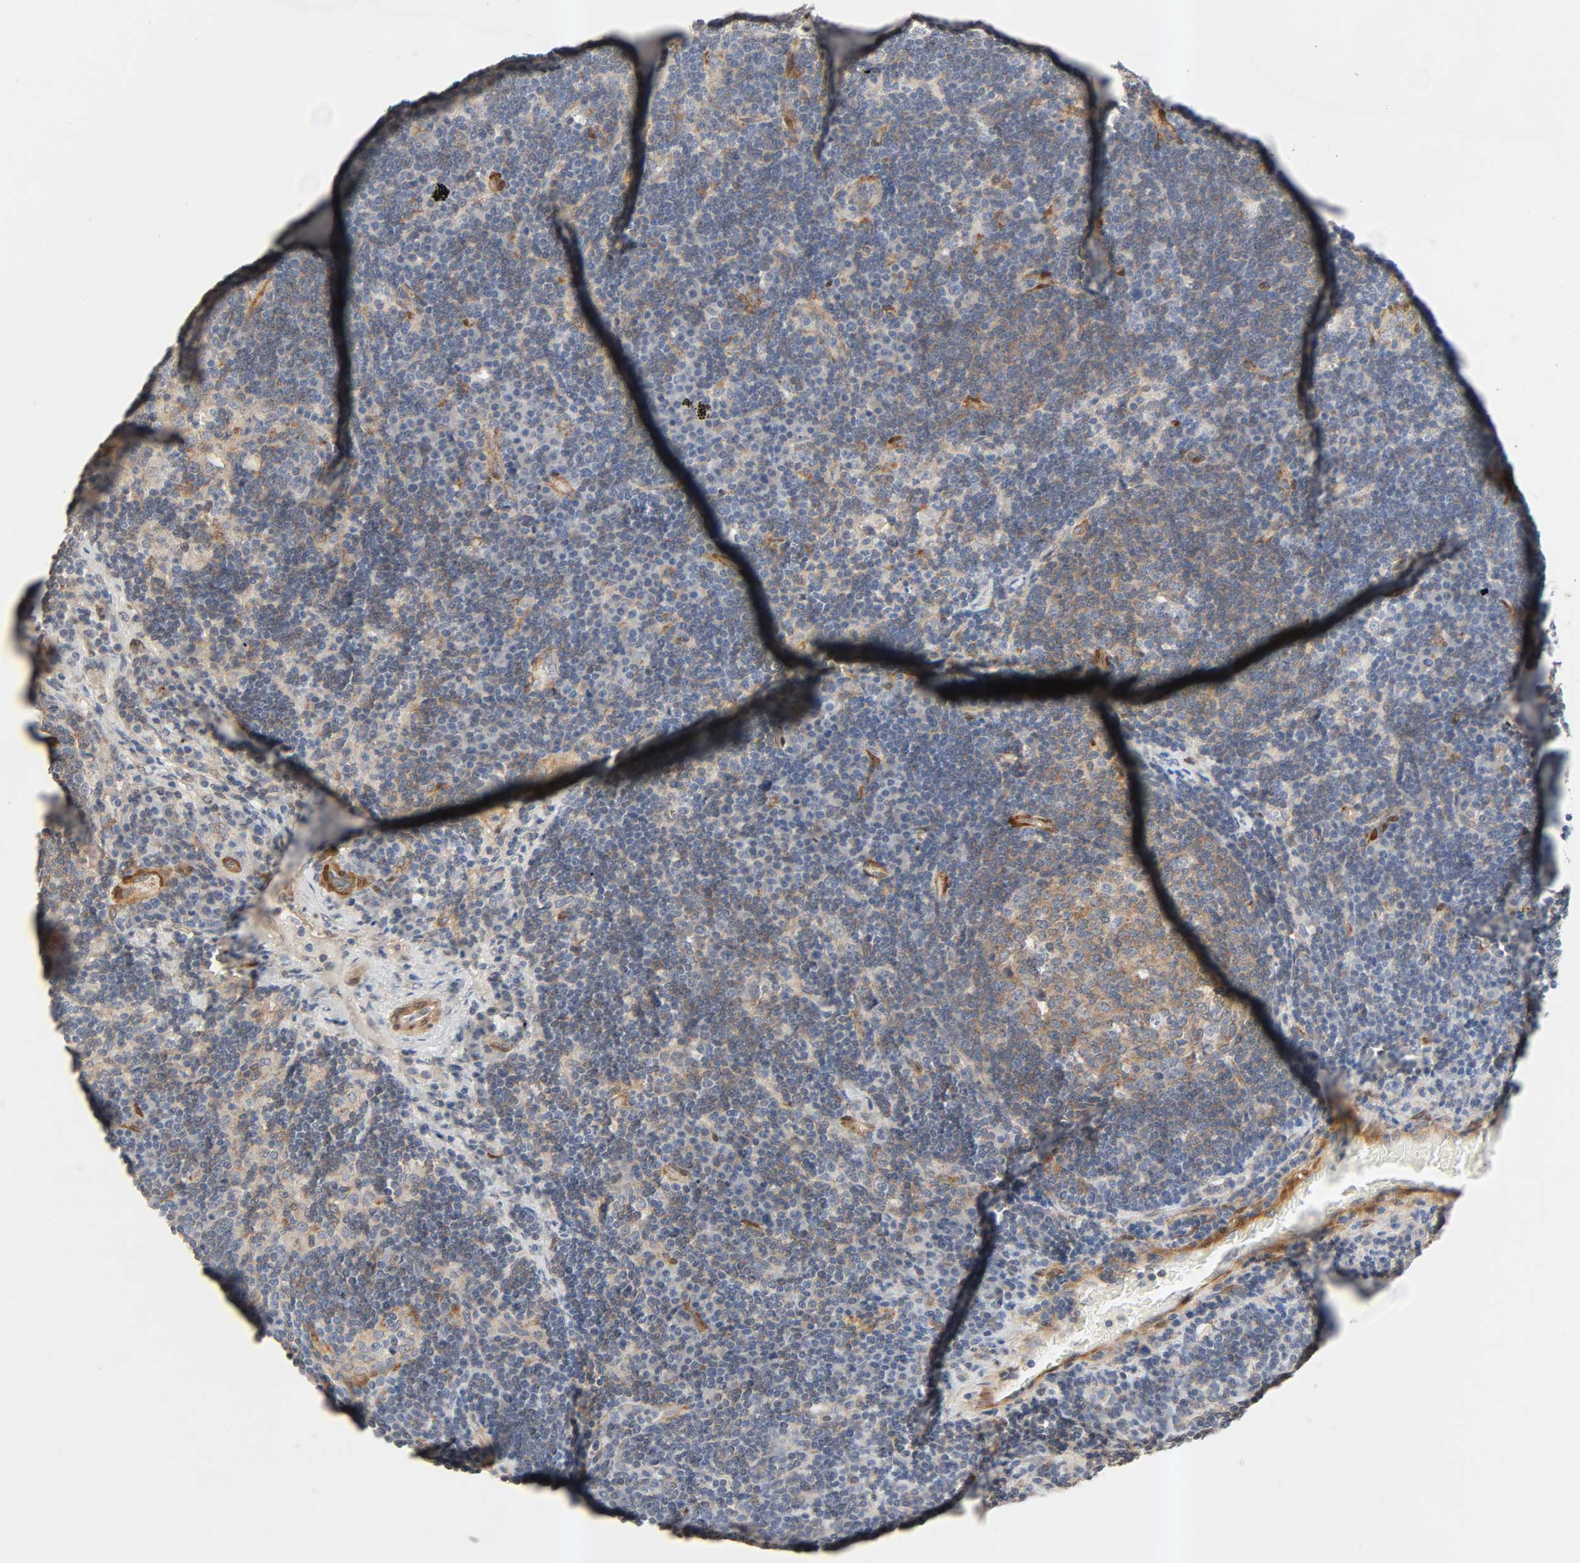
{"staining": {"intensity": "moderate", "quantity": ">75%", "location": "cytoplasmic/membranous"}, "tissue": "lymph node", "cell_type": "Germinal center cells", "image_type": "normal", "snomed": [{"axis": "morphology", "description": "Normal tissue, NOS"}, {"axis": "morphology", "description": "Squamous cell carcinoma, metastatic, NOS"}, {"axis": "topography", "description": "Lymph node"}], "caption": "A brown stain labels moderate cytoplasmic/membranous staining of a protein in germinal center cells of unremarkable lymph node.", "gene": "PTK2", "patient": {"sex": "female", "age": 53}}